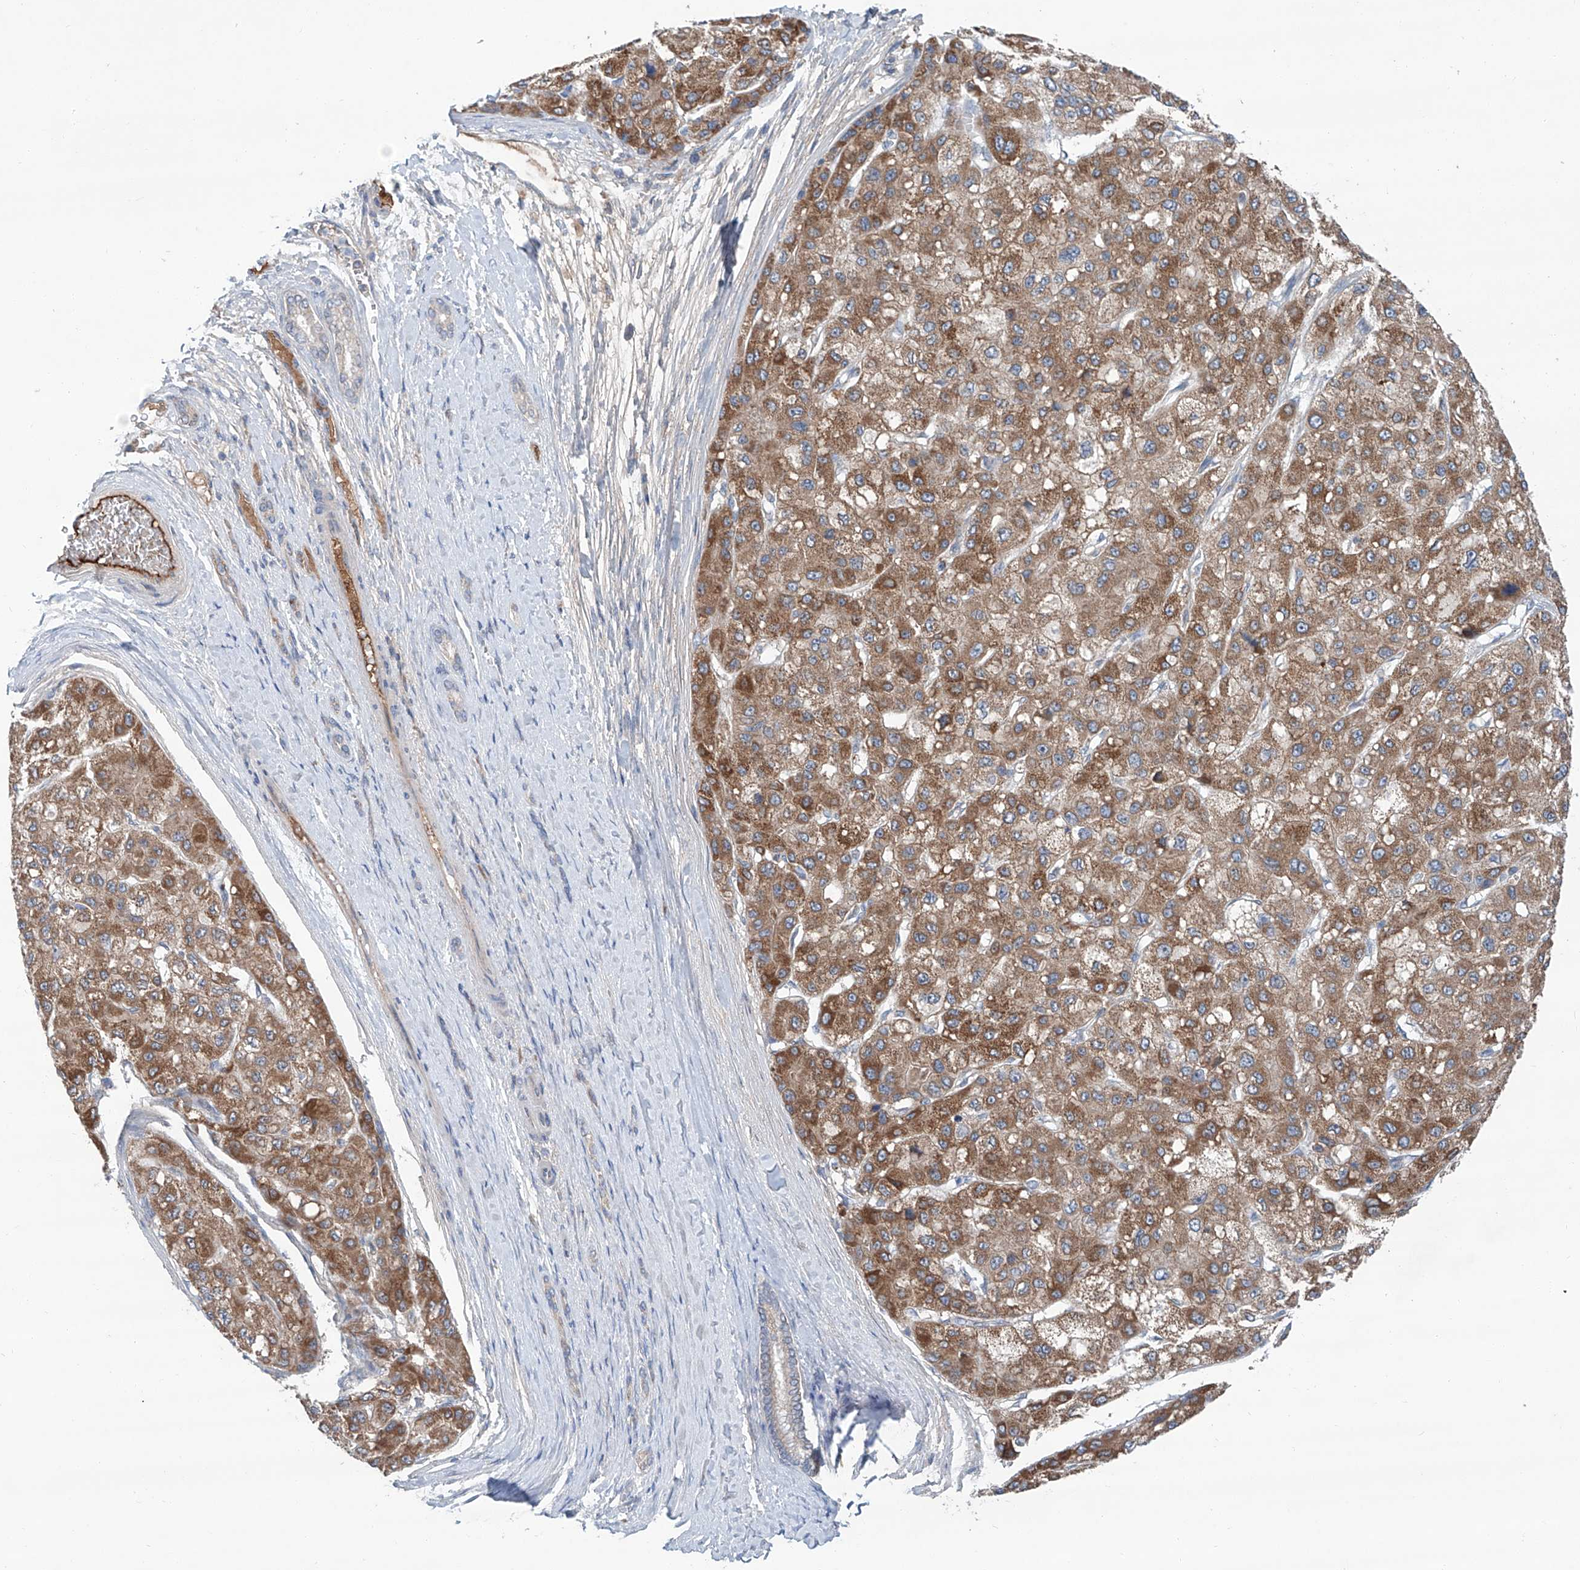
{"staining": {"intensity": "moderate", "quantity": ">75%", "location": "cytoplasmic/membranous"}, "tissue": "liver cancer", "cell_type": "Tumor cells", "image_type": "cancer", "snomed": [{"axis": "morphology", "description": "Carcinoma, Hepatocellular, NOS"}, {"axis": "topography", "description": "Liver"}], "caption": "The photomicrograph shows staining of hepatocellular carcinoma (liver), revealing moderate cytoplasmic/membranous protein expression (brown color) within tumor cells.", "gene": "SIX4", "patient": {"sex": "male", "age": 80}}